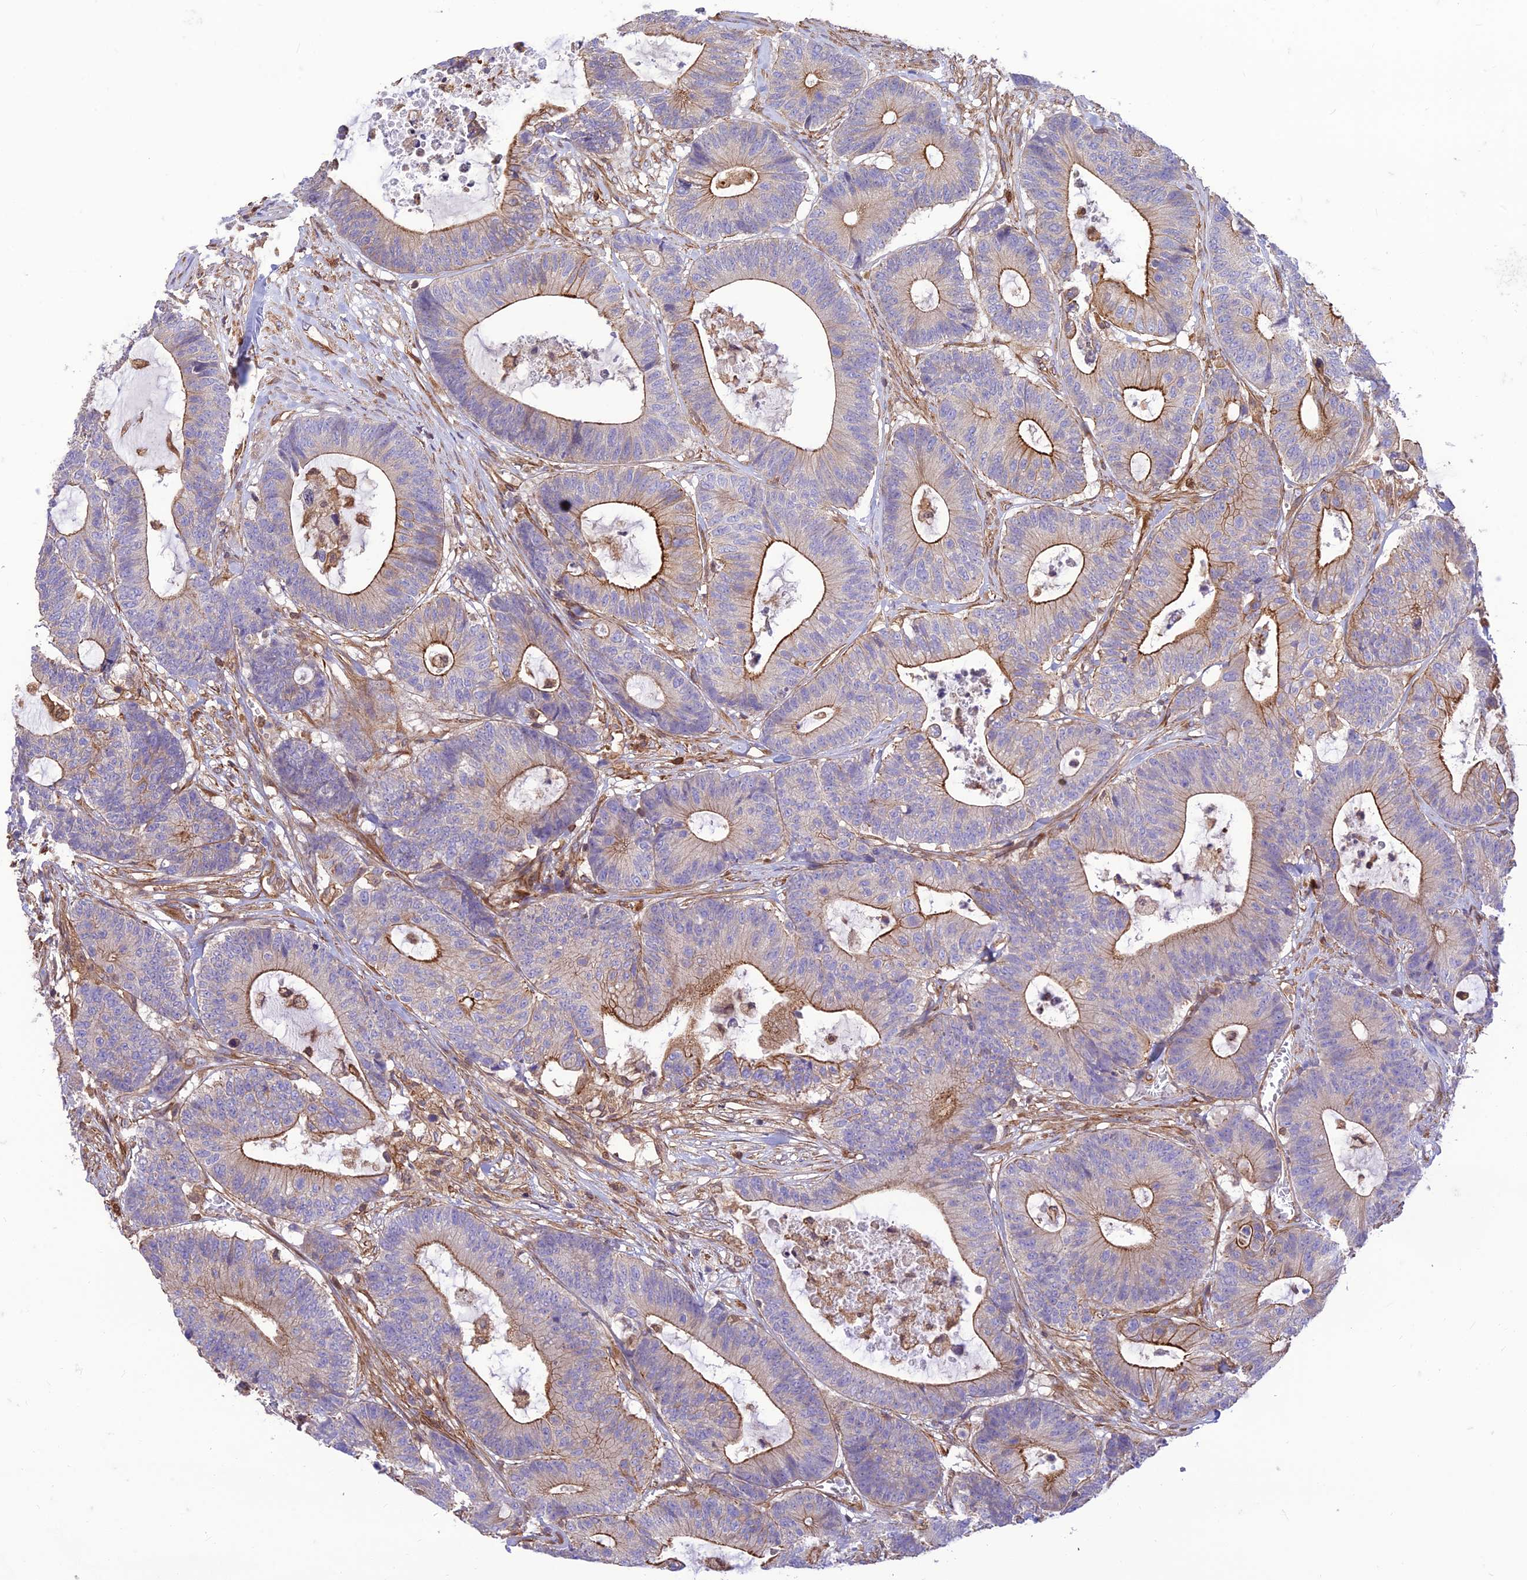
{"staining": {"intensity": "strong", "quantity": "25%-75%", "location": "cytoplasmic/membranous"}, "tissue": "colorectal cancer", "cell_type": "Tumor cells", "image_type": "cancer", "snomed": [{"axis": "morphology", "description": "Adenocarcinoma, NOS"}, {"axis": "topography", "description": "Colon"}], "caption": "This histopathology image shows immunohistochemistry (IHC) staining of colorectal cancer, with high strong cytoplasmic/membranous positivity in approximately 25%-75% of tumor cells.", "gene": "HPSE2", "patient": {"sex": "female", "age": 84}}